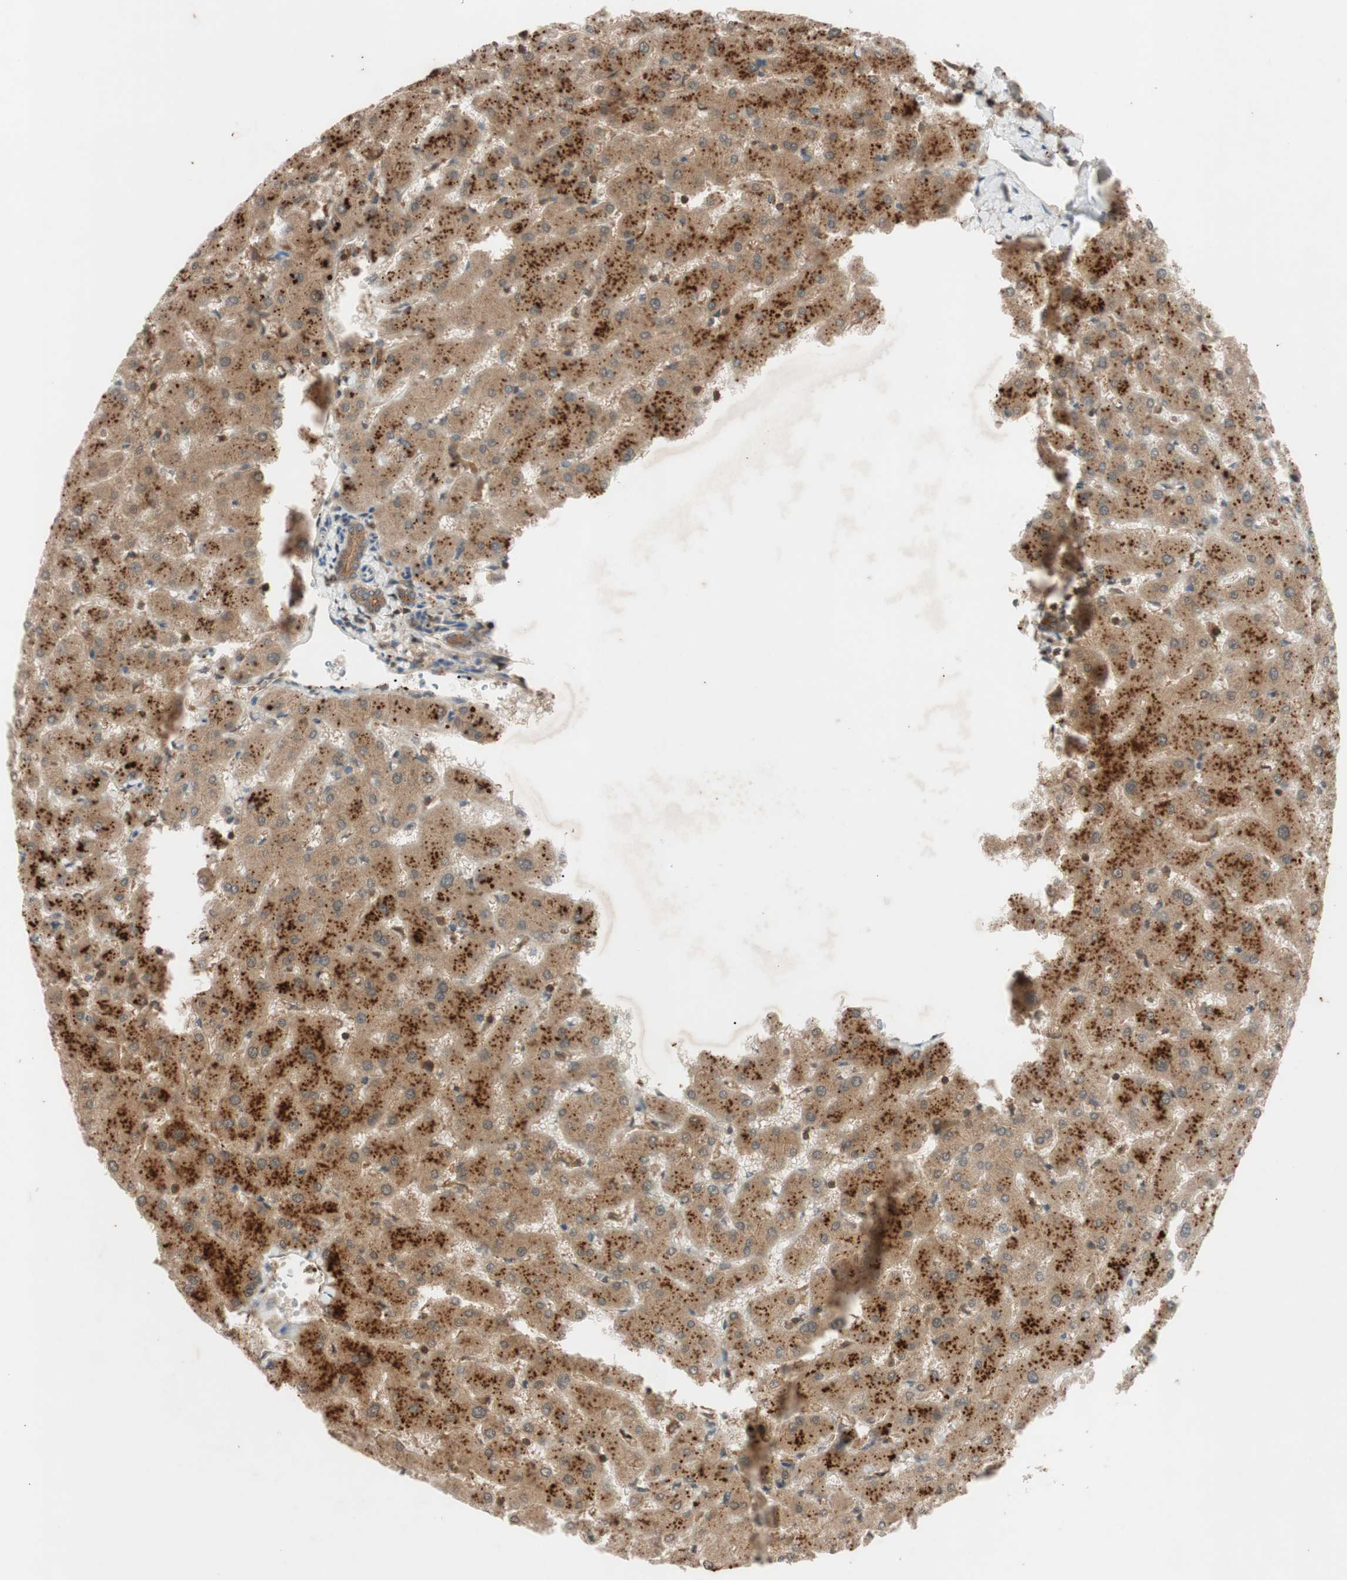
{"staining": {"intensity": "moderate", "quantity": ">75%", "location": "cytoplasmic/membranous"}, "tissue": "liver", "cell_type": "Cholangiocytes", "image_type": "normal", "snomed": [{"axis": "morphology", "description": "Normal tissue, NOS"}, {"axis": "topography", "description": "Liver"}], "caption": "Human liver stained for a protein (brown) exhibits moderate cytoplasmic/membranous positive staining in approximately >75% of cholangiocytes.", "gene": "EPHA8", "patient": {"sex": "female", "age": 63}}